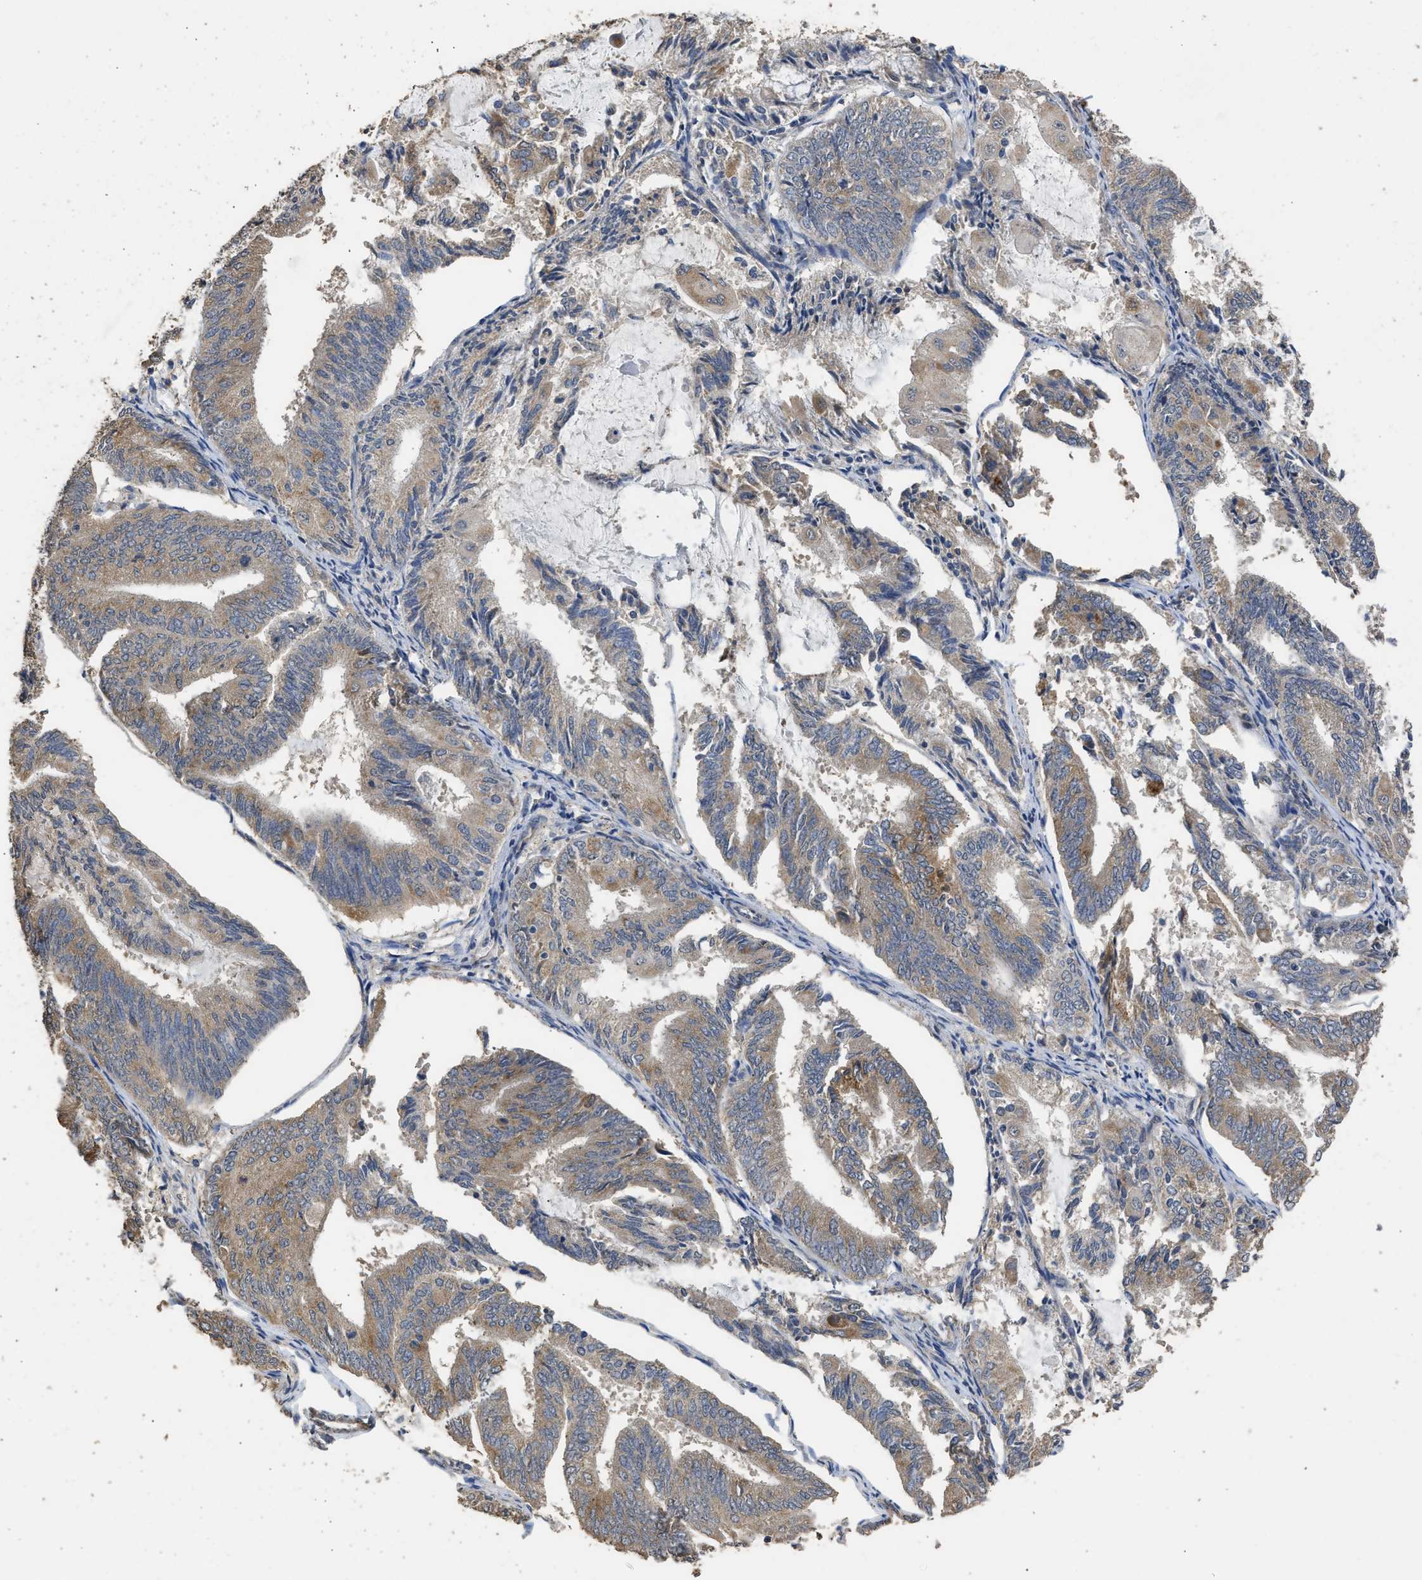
{"staining": {"intensity": "moderate", "quantity": ">75%", "location": "cytoplasmic/membranous"}, "tissue": "endometrial cancer", "cell_type": "Tumor cells", "image_type": "cancer", "snomed": [{"axis": "morphology", "description": "Adenocarcinoma, NOS"}, {"axis": "topography", "description": "Endometrium"}], "caption": "Moderate cytoplasmic/membranous expression for a protein is present in about >75% of tumor cells of endometrial adenocarcinoma using immunohistochemistry.", "gene": "SPINT2", "patient": {"sex": "female", "age": 81}}